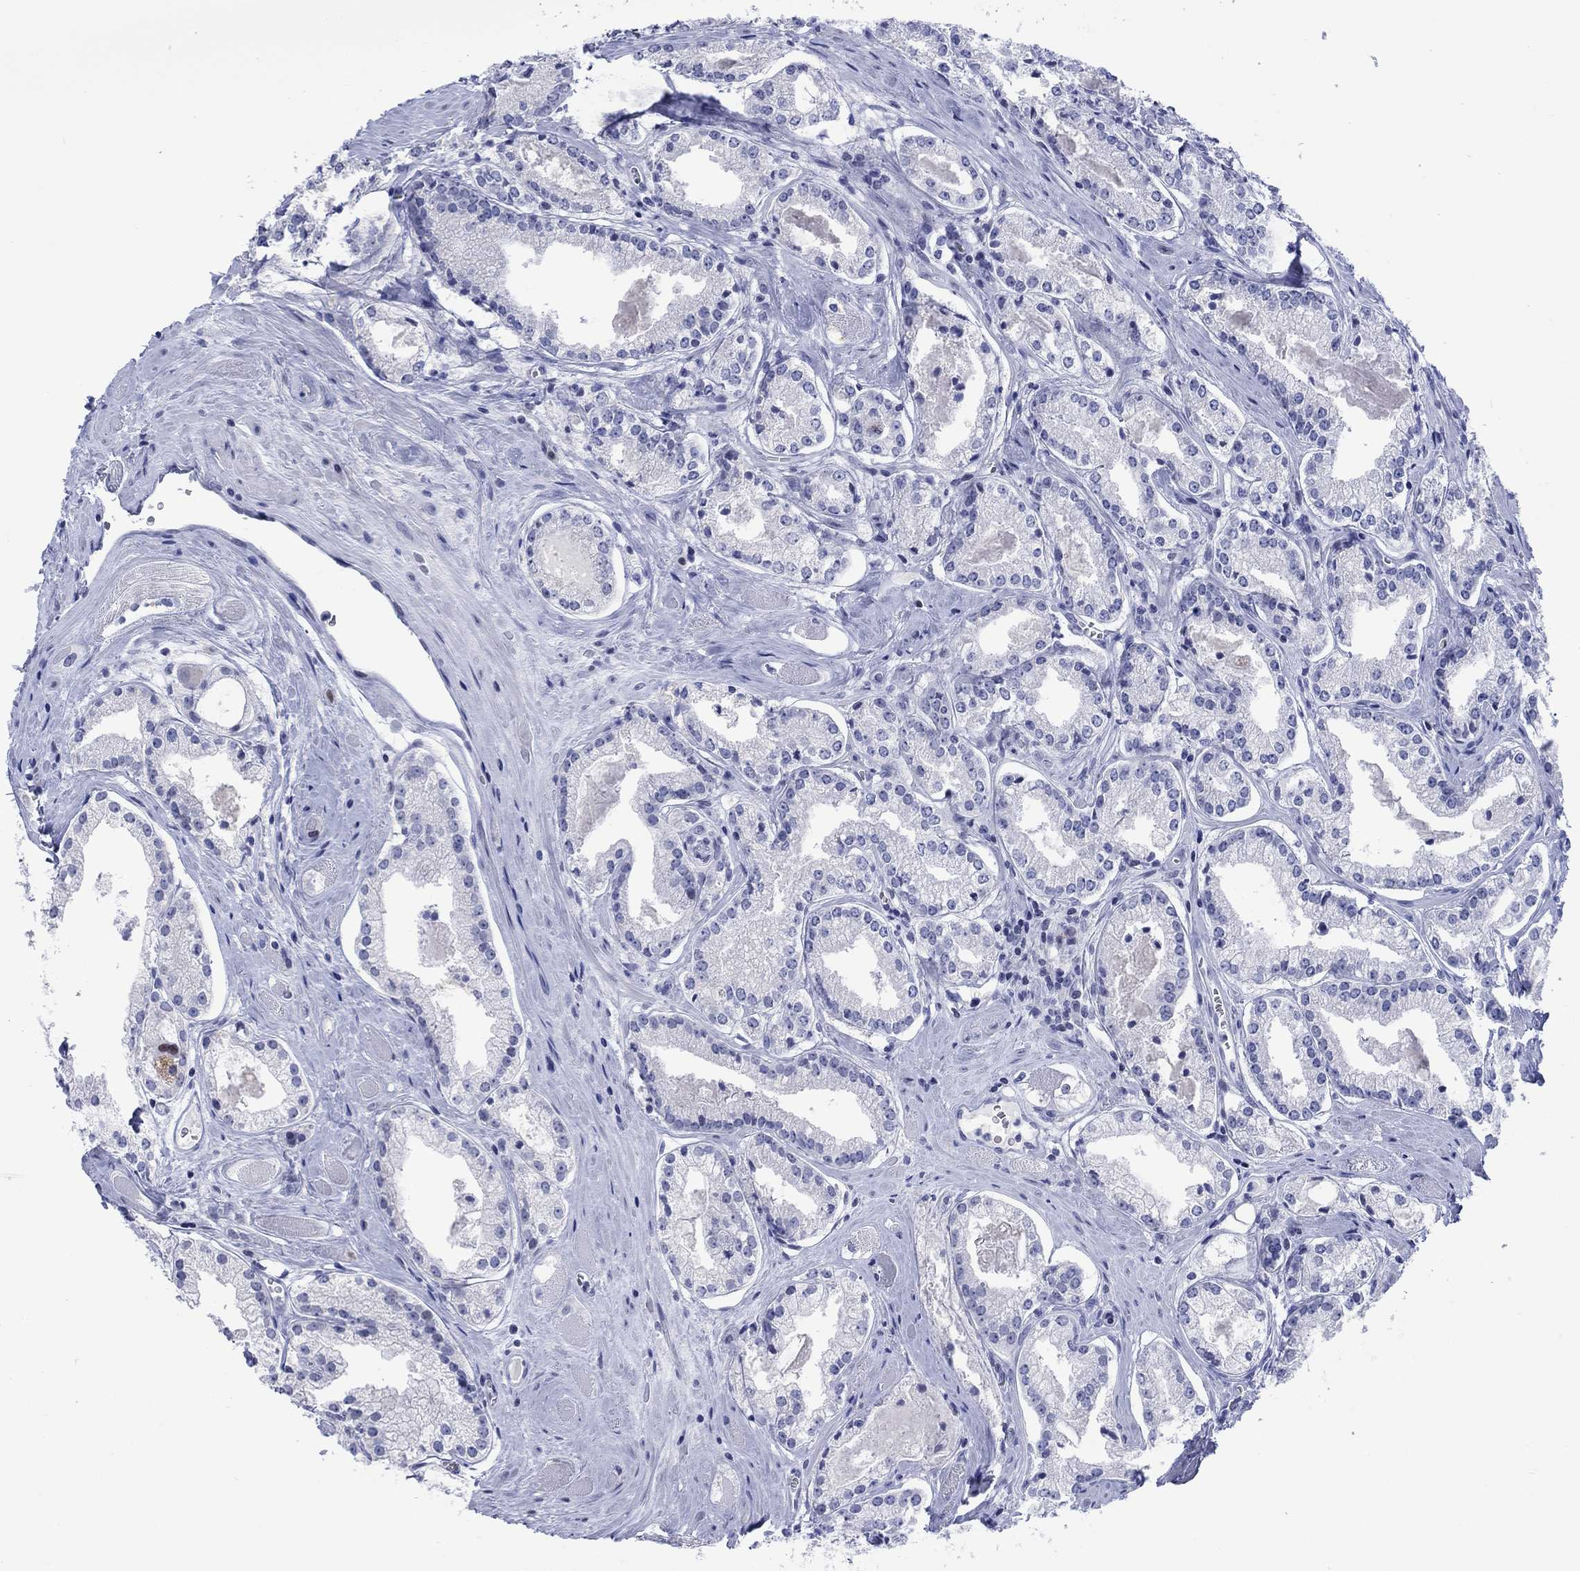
{"staining": {"intensity": "negative", "quantity": "none", "location": "none"}, "tissue": "prostate cancer", "cell_type": "Tumor cells", "image_type": "cancer", "snomed": [{"axis": "morphology", "description": "Adenocarcinoma, NOS"}, {"axis": "topography", "description": "Prostate"}], "caption": "Human prostate cancer (adenocarcinoma) stained for a protein using immunohistochemistry (IHC) displays no expression in tumor cells.", "gene": "CDCA2", "patient": {"sex": "male", "age": 72}}